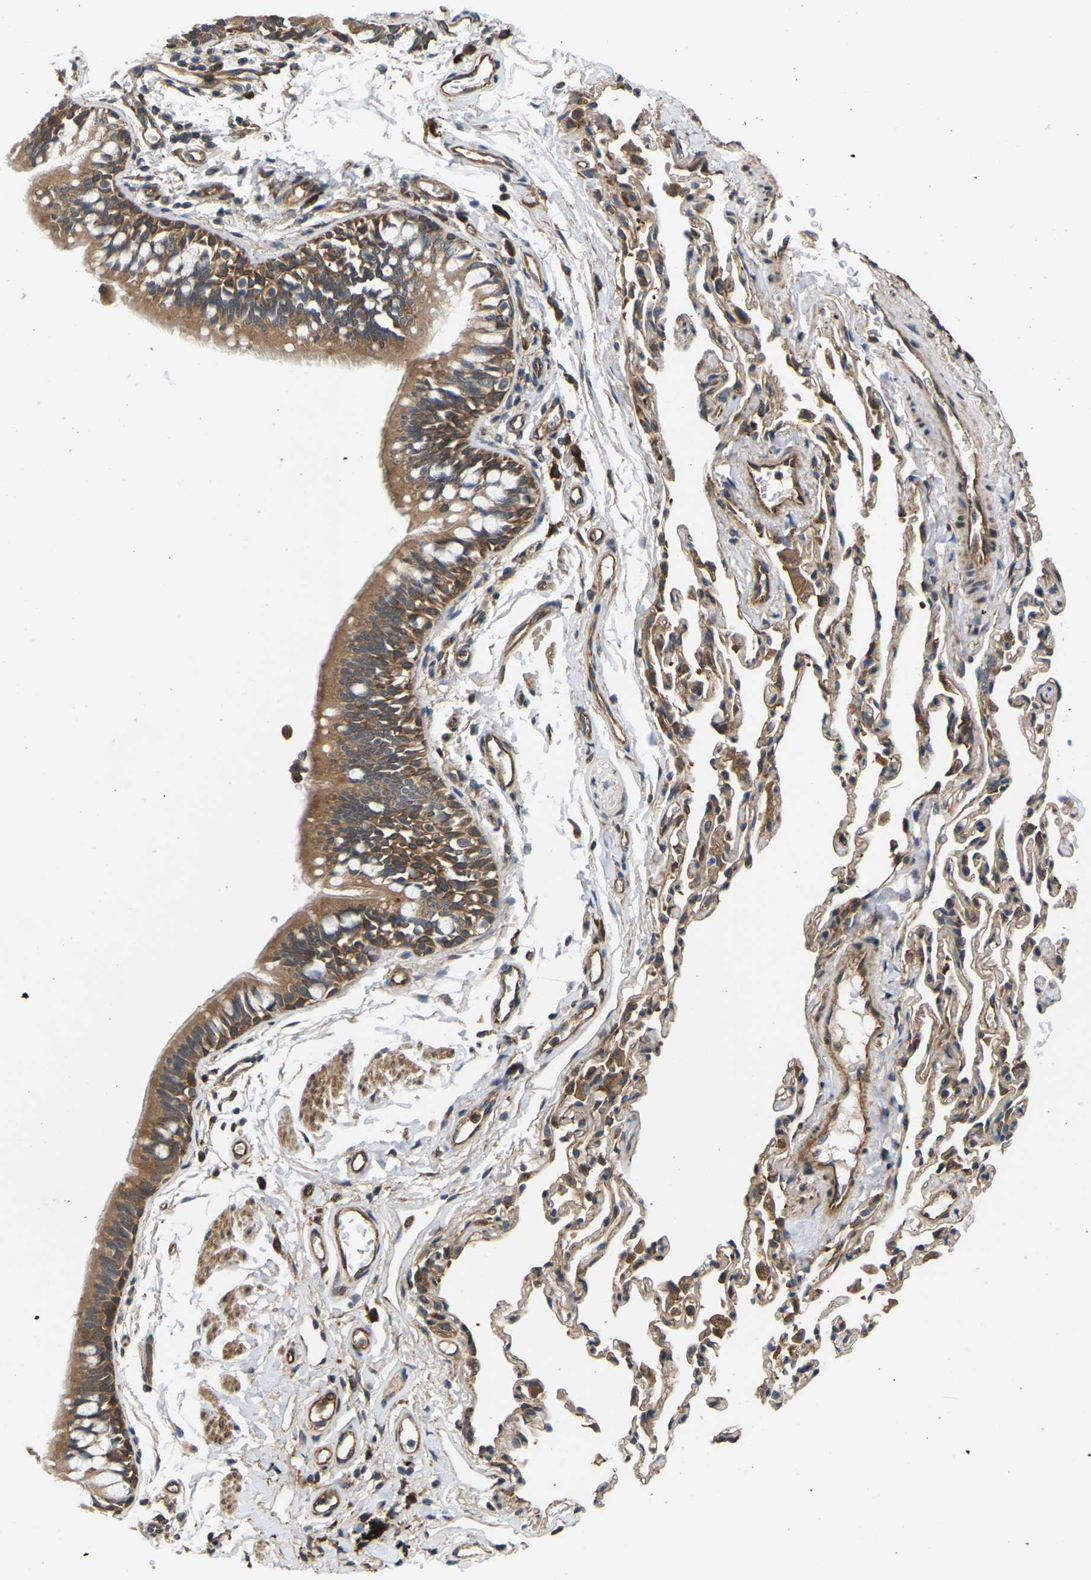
{"staining": {"intensity": "moderate", "quantity": ">75%", "location": "cytoplasmic/membranous"}, "tissue": "bronchus", "cell_type": "Respiratory epithelial cells", "image_type": "normal", "snomed": [{"axis": "morphology", "description": "Normal tissue, NOS"}, {"axis": "topography", "description": "Bronchus"}, {"axis": "topography", "description": "Lung"}], "caption": "Immunohistochemical staining of unremarkable human bronchus shows >75% levels of moderate cytoplasmic/membranous protein positivity in about >75% of respiratory epithelial cells.", "gene": "NRAS", "patient": {"sex": "male", "age": 64}}